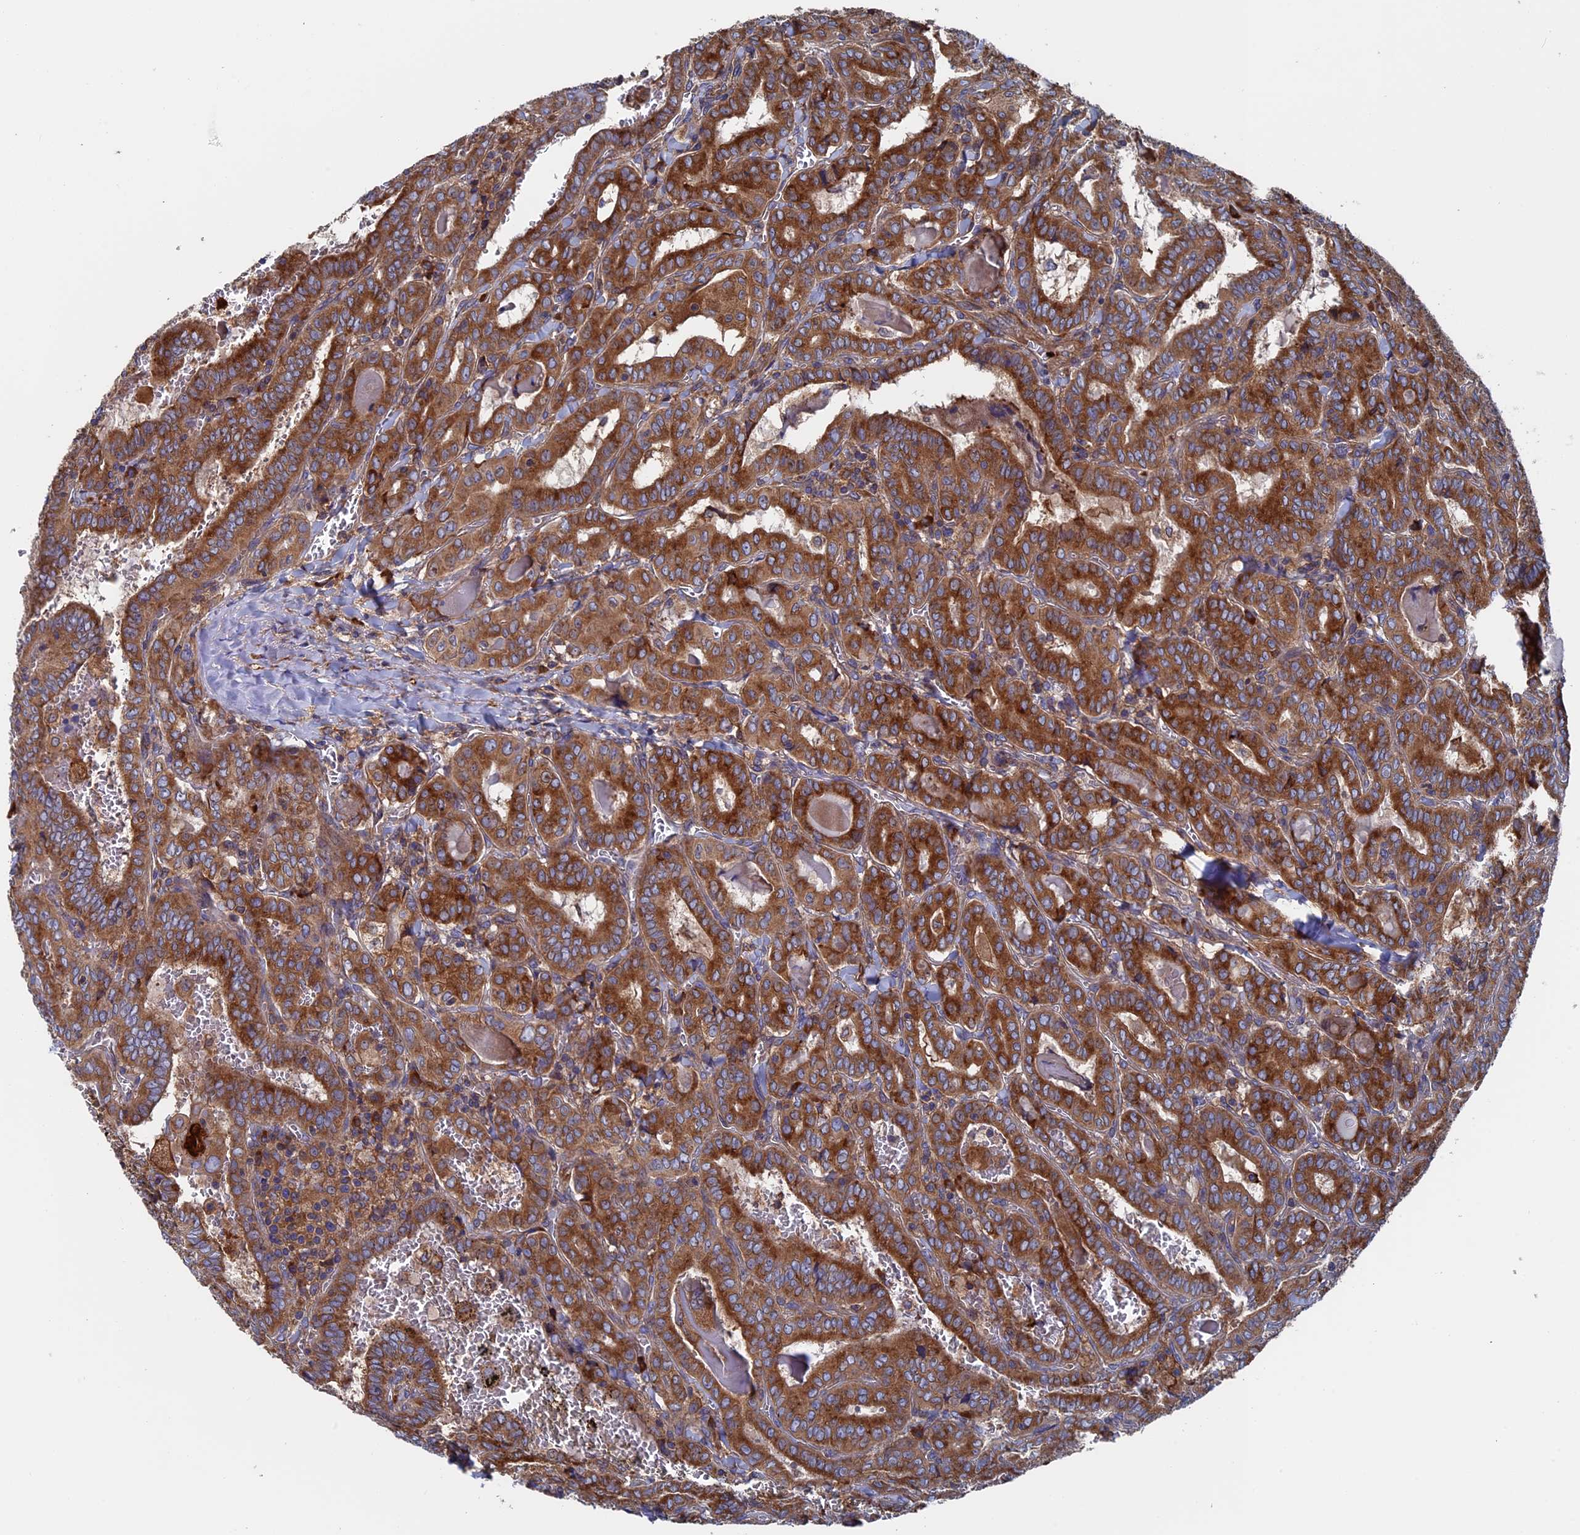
{"staining": {"intensity": "strong", "quantity": ">75%", "location": "cytoplasmic/membranous"}, "tissue": "thyroid cancer", "cell_type": "Tumor cells", "image_type": "cancer", "snomed": [{"axis": "morphology", "description": "Papillary adenocarcinoma, NOS"}, {"axis": "topography", "description": "Thyroid gland"}], "caption": "Thyroid cancer (papillary adenocarcinoma) stained with DAB IHC displays high levels of strong cytoplasmic/membranous positivity in approximately >75% of tumor cells.", "gene": "DNAJC3", "patient": {"sex": "female", "age": 72}}